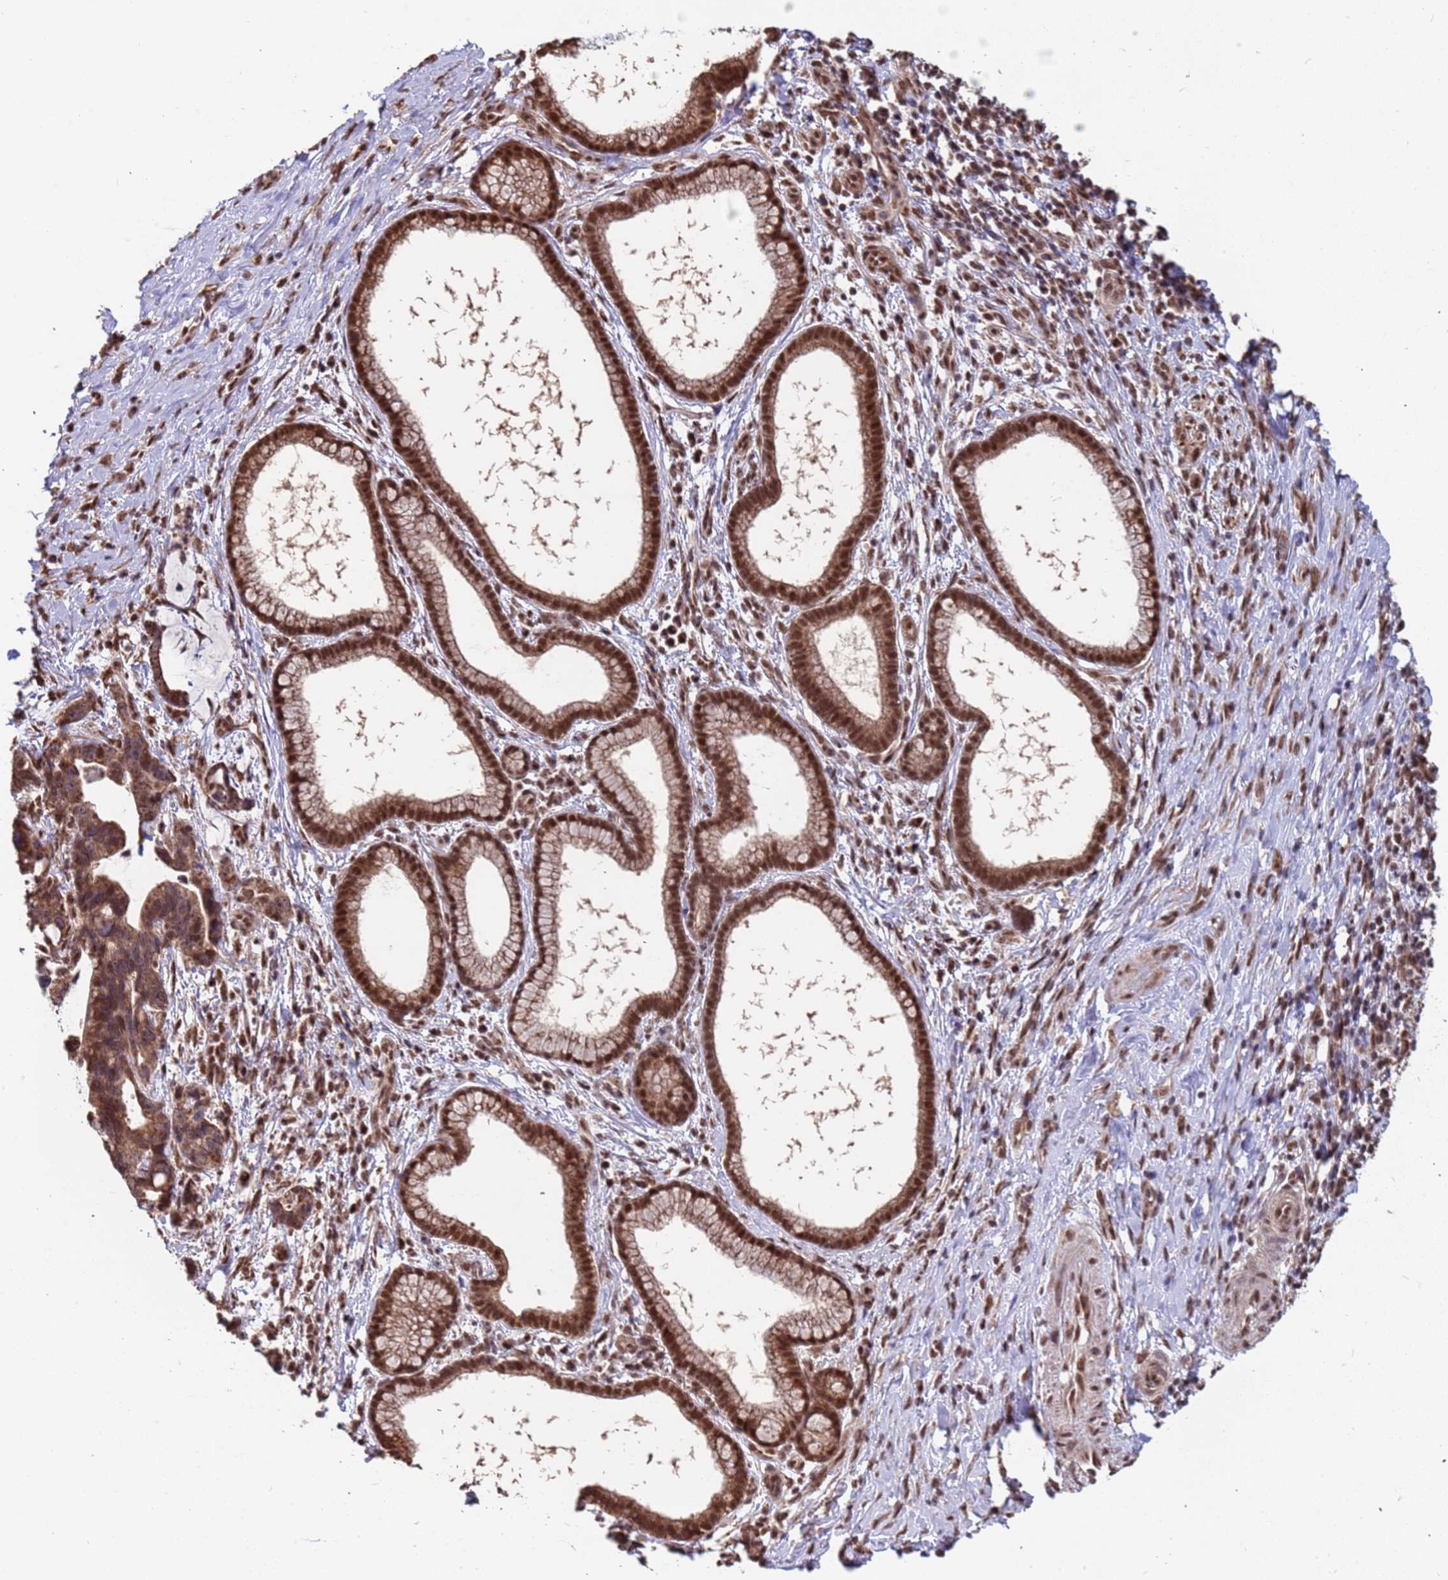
{"staining": {"intensity": "moderate", "quantity": "<25%", "location": "cytoplasmic/membranous,nuclear"}, "tissue": "pancreatic cancer", "cell_type": "Tumor cells", "image_type": "cancer", "snomed": [{"axis": "morphology", "description": "Adenocarcinoma, NOS"}, {"axis": "topography", "description": "Pancreas"}], "caption": "A photomicrograph of pancreatic cancer (adenocarcinoma) stained for a protein reveals moderate cytoplasmic/membranous and nuclear brown staining in tumor cells.", "gene": "DENND2B", "patient": {"sex": "female", "age": 83}}